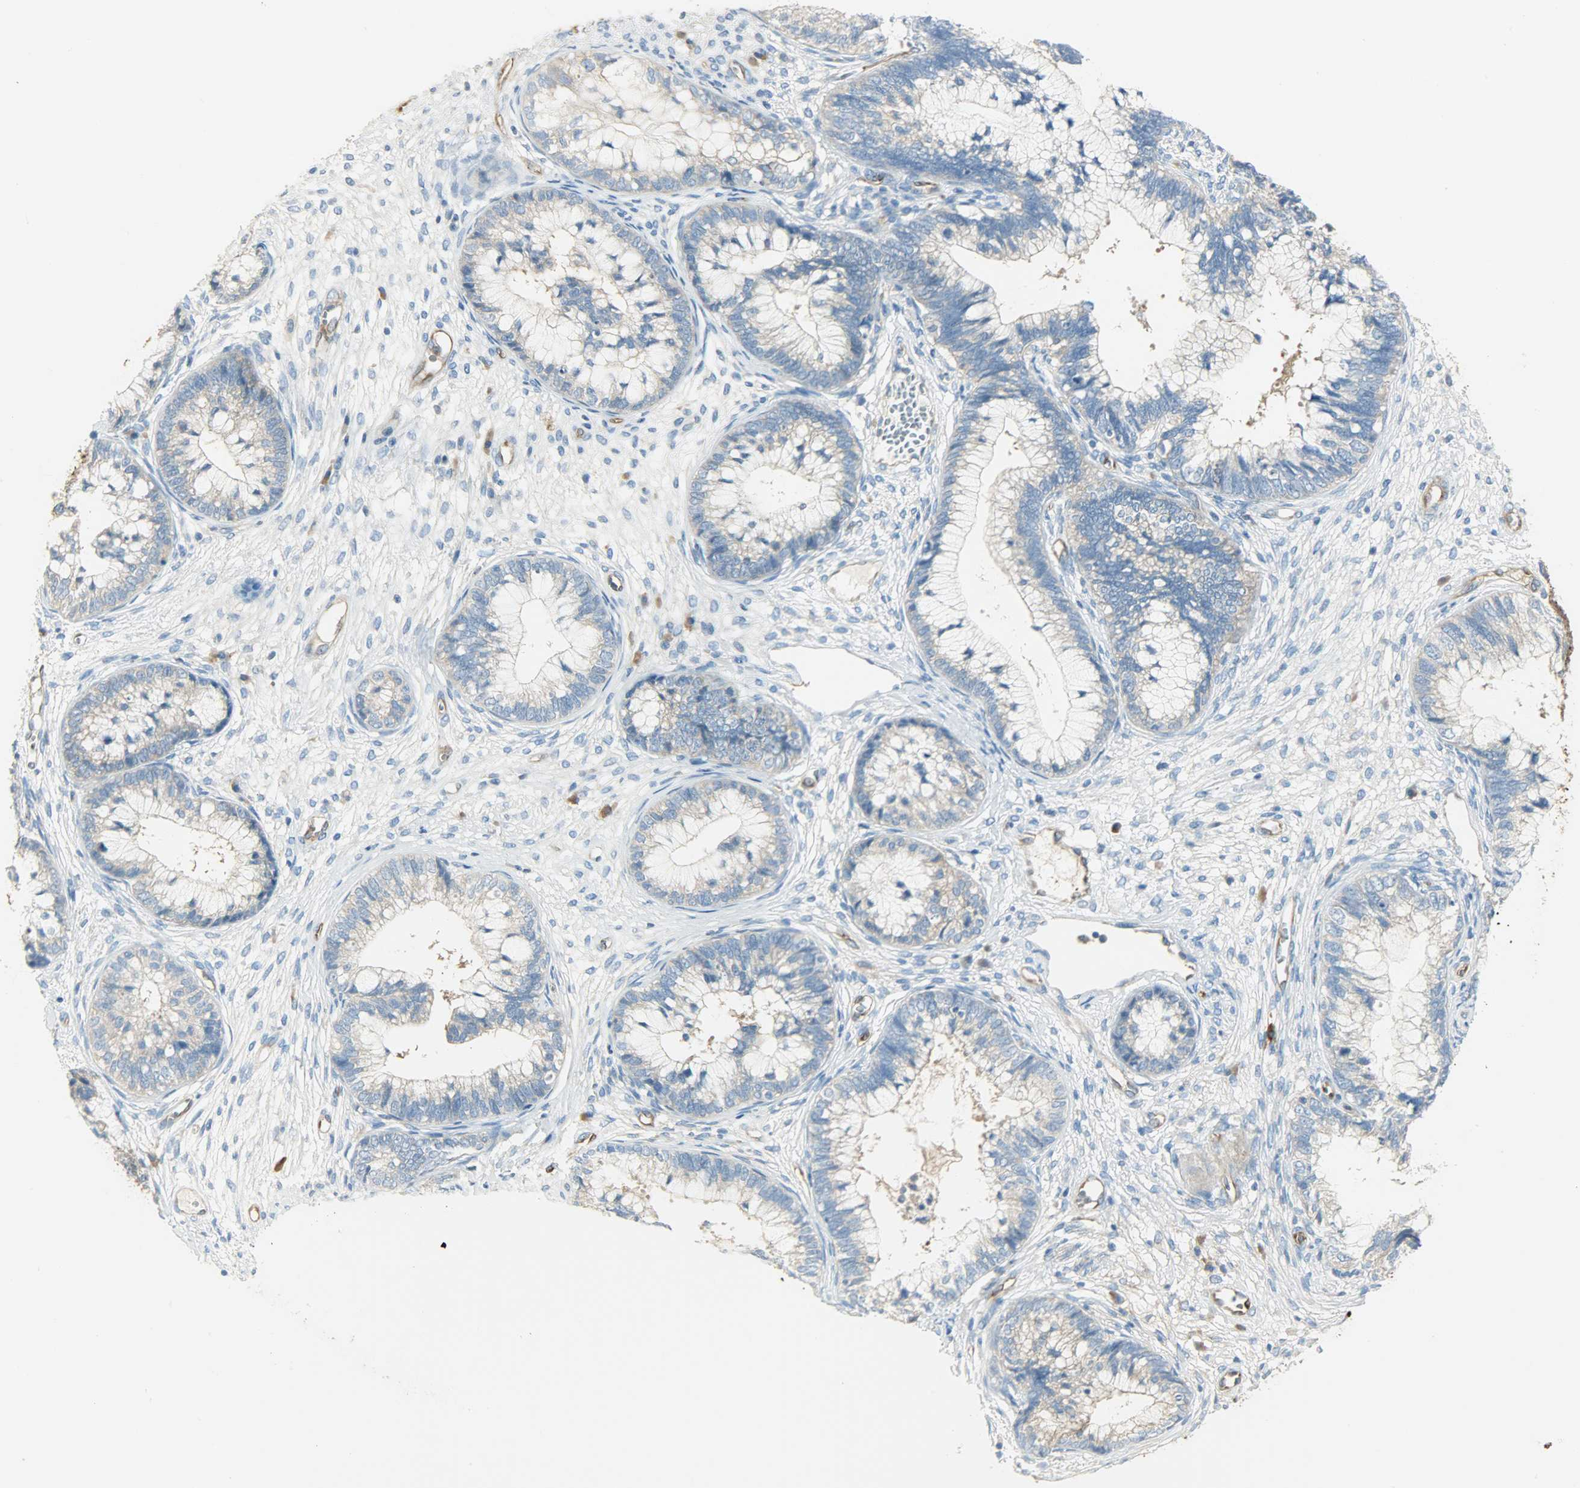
{"staining": {"intensity": "moderate", "quantity": "<25%", "location": "cytoplasmic/membranous"}, "tissue": "cervical cancer", "cell_type": "Tumor cells", "image_type": "cancer", "snomed": [{"axis": "morphology", "description": "Adenocarcinoma, NOS"}, {"axis": "topography", "description": "Cervix"}], "caption": "IHC histopathology image of neoplastic tissue: adenocarcinoma (cervical) stained using IHC displays low levels of moderate protein expression localized specifically in the cytoplasmic/membranous of tumor cells, appearing as a cytoplasmic/membranous brown color.", "gene": "WARS1", "patient": {"sex": "female", "age": 44}}